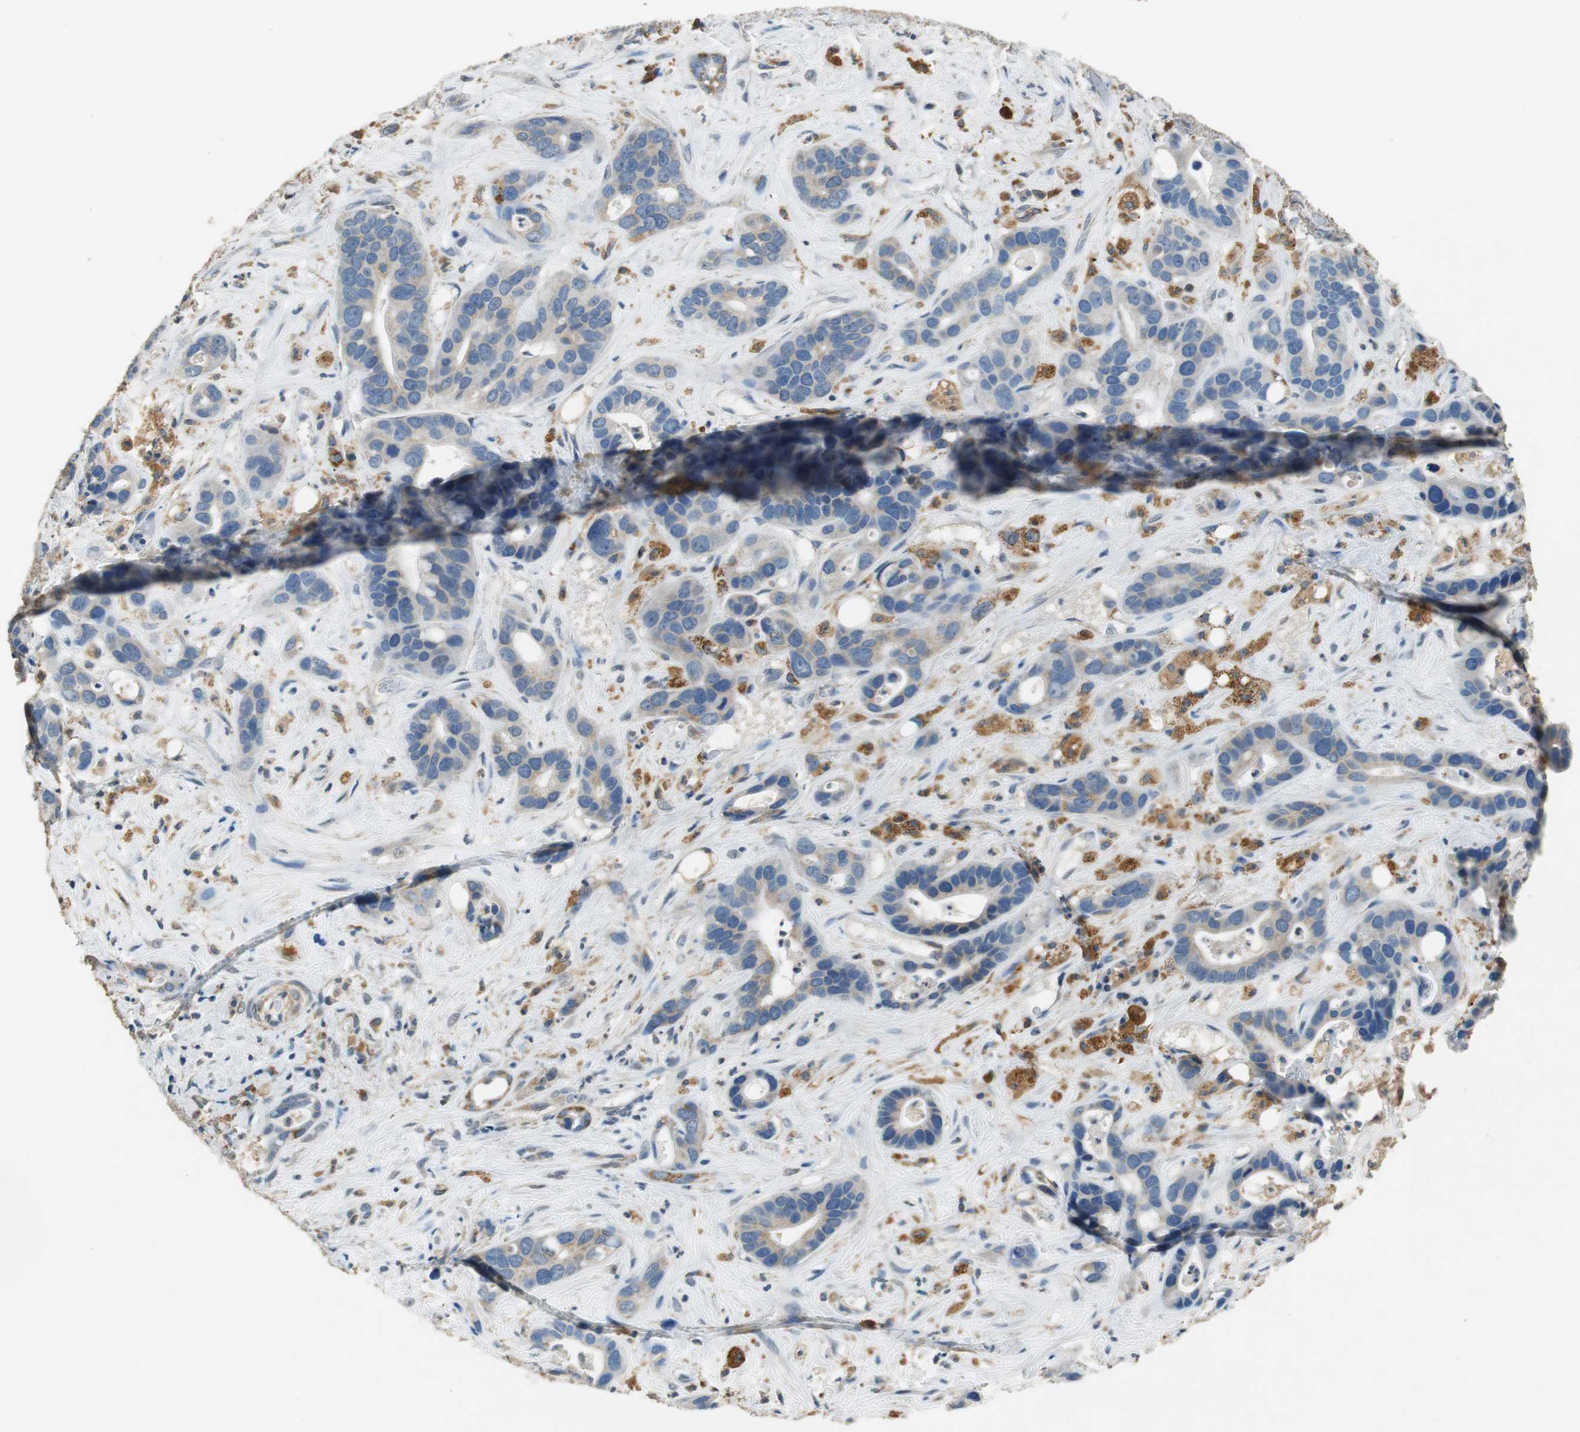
{"staining": {"intensity": "weak", "quantity": ">75%", "location": "cytoplasmic/membranous"}, "tissue": "liver cancer", "cell_type": "Tumor cells", "image_type": "cancer", "snomed": [{"axis": "morphology", "description": "Cholangiocarcinoma"}, {"axis": "topography", "description": "Liver"}], "caption": "Human liver cancer stained for a protein (brown) exhibits weak cytoplasmic/membranous positive positivity in approximately >75% of tumor cells.", "gene": "ALDH4A1", "patient": {"sex": "female", "age": 65}}